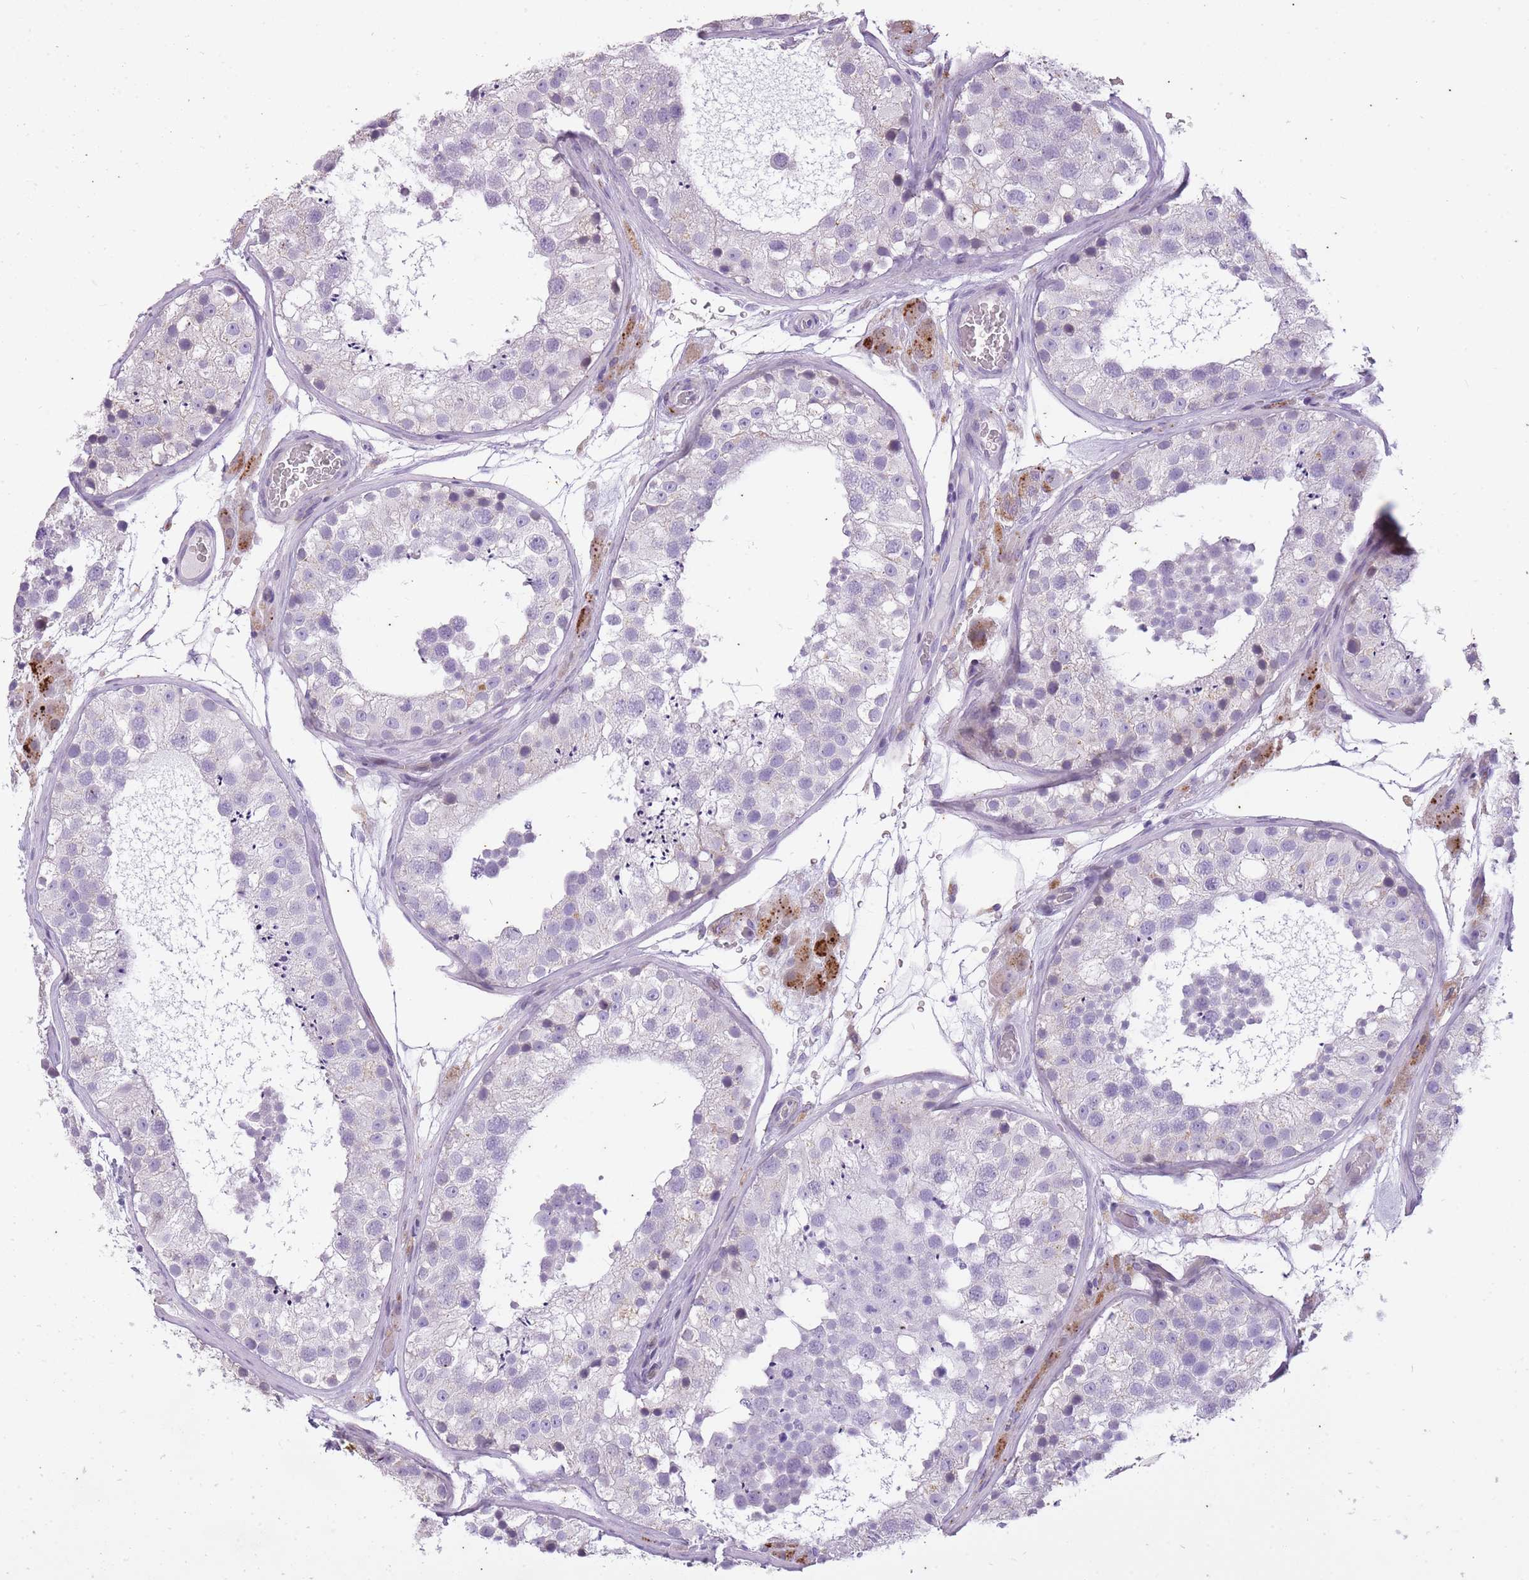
{"staining": {"intensity": "weak", "quantity": "<25%", "location": "nuclear"}, "tissue": "testis", "cell_type": "Cells in seminiferous ducts", "image_type": "normal", "snomed": [{"axis": "morphology", "description": "Normal tissue, NOS"}, {"axis": "topography", "description": "Testis"}], "caption": "Immunohistochemical staining of normal human testis demonstrates no significant staining in cells in seminiferous ducts.", "gene": "CNTNAP3B", "patient": {"sex": "male", "age": 26}}